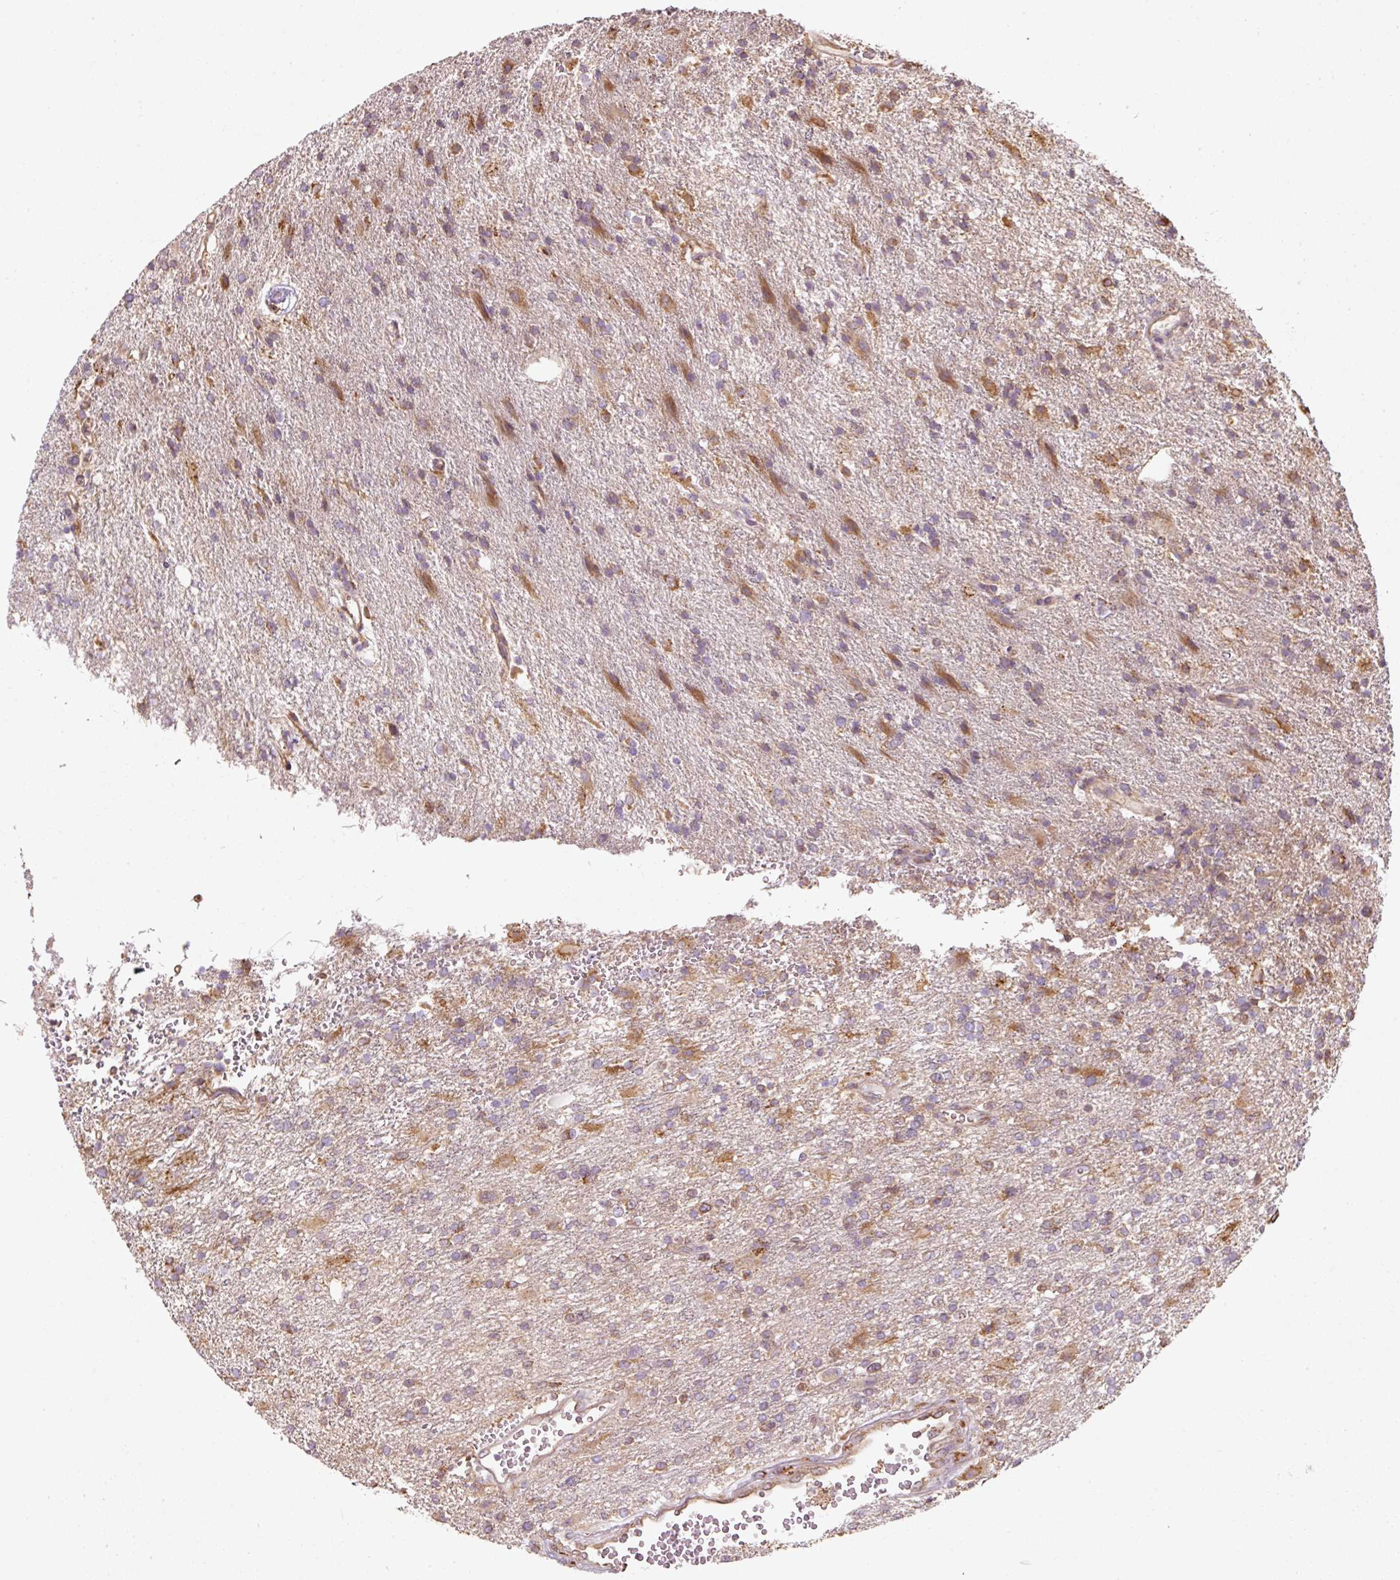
{"staining": {"intensity": "moderate", "quantity": "25%-75%", "location": "cytoplasmic/membranous"}, "tissue": "glioma", "cell_type": "Tumor cells", "image_type": "cancer", "snomed": [{"axis": "morphology", "description": "Glioma, malignant, High grade"}, {"axis": "topography", "description": "Brain"}], "caption": "Glioma stained with a brown dye demonstrates moderate cytoplasmic/membranous positive positivity in approximately 25%-75% of tumor cells.", "gene": "PRKCSH", "patient": {"sex": "male", "age": 56}}